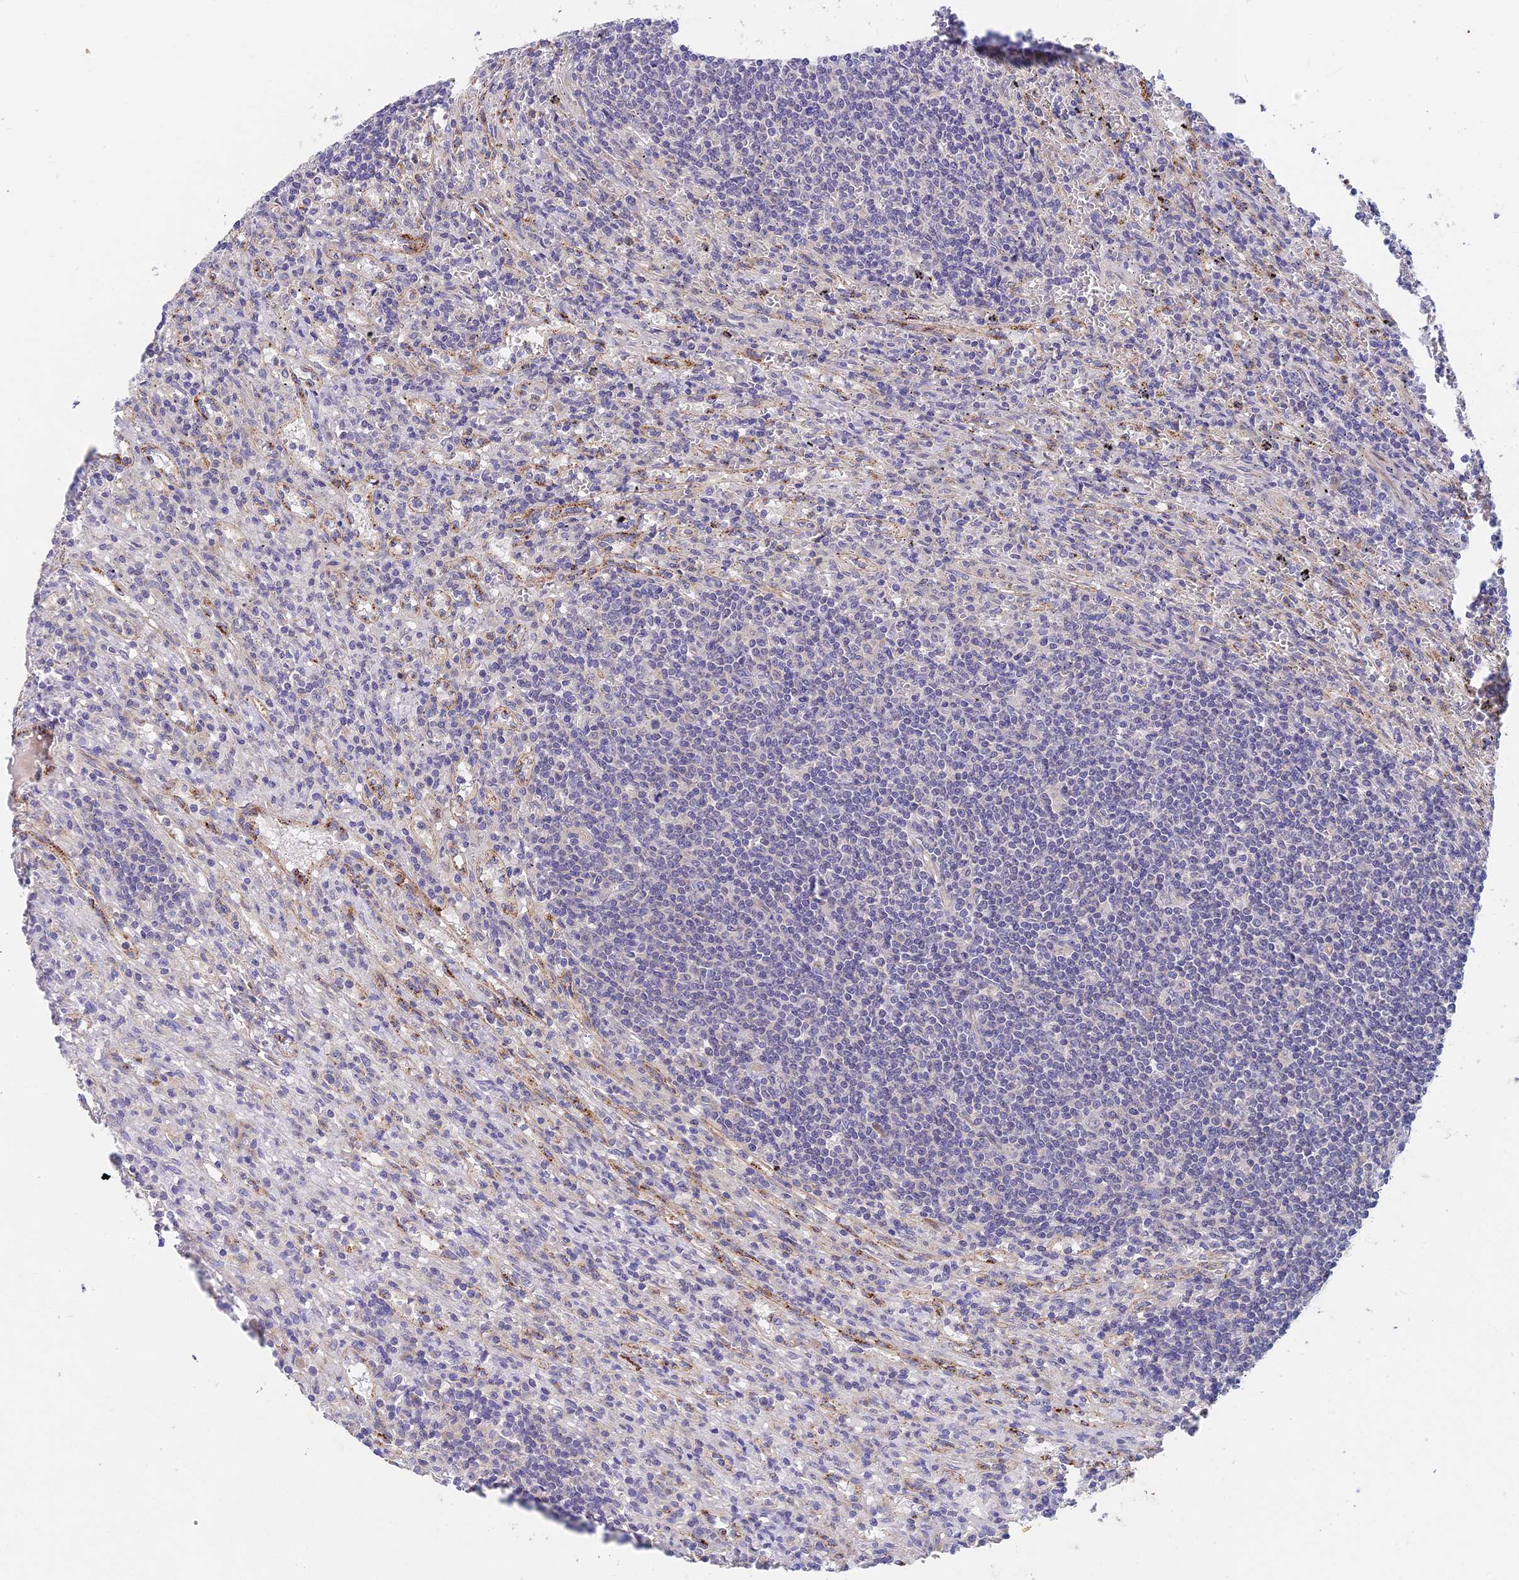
{"staining": {"intensity": "negative", "quantity": "none", "location": "none"}, "tissue": "lymphoma", "cell_type": "Tumor cells", "image_type": "cancer", "snomed": [{"axis": "morphology", "description": "Malignant lymphoma, non-Hodgkin's type, Low grade"}, {"axis": "topography", "description": "Spleen"}], "caption": "Tumor cells show no significant protein staining in lymphoma.", "gene": "ADAMTS13", "patient": {"sex": "male", "age": 76}}